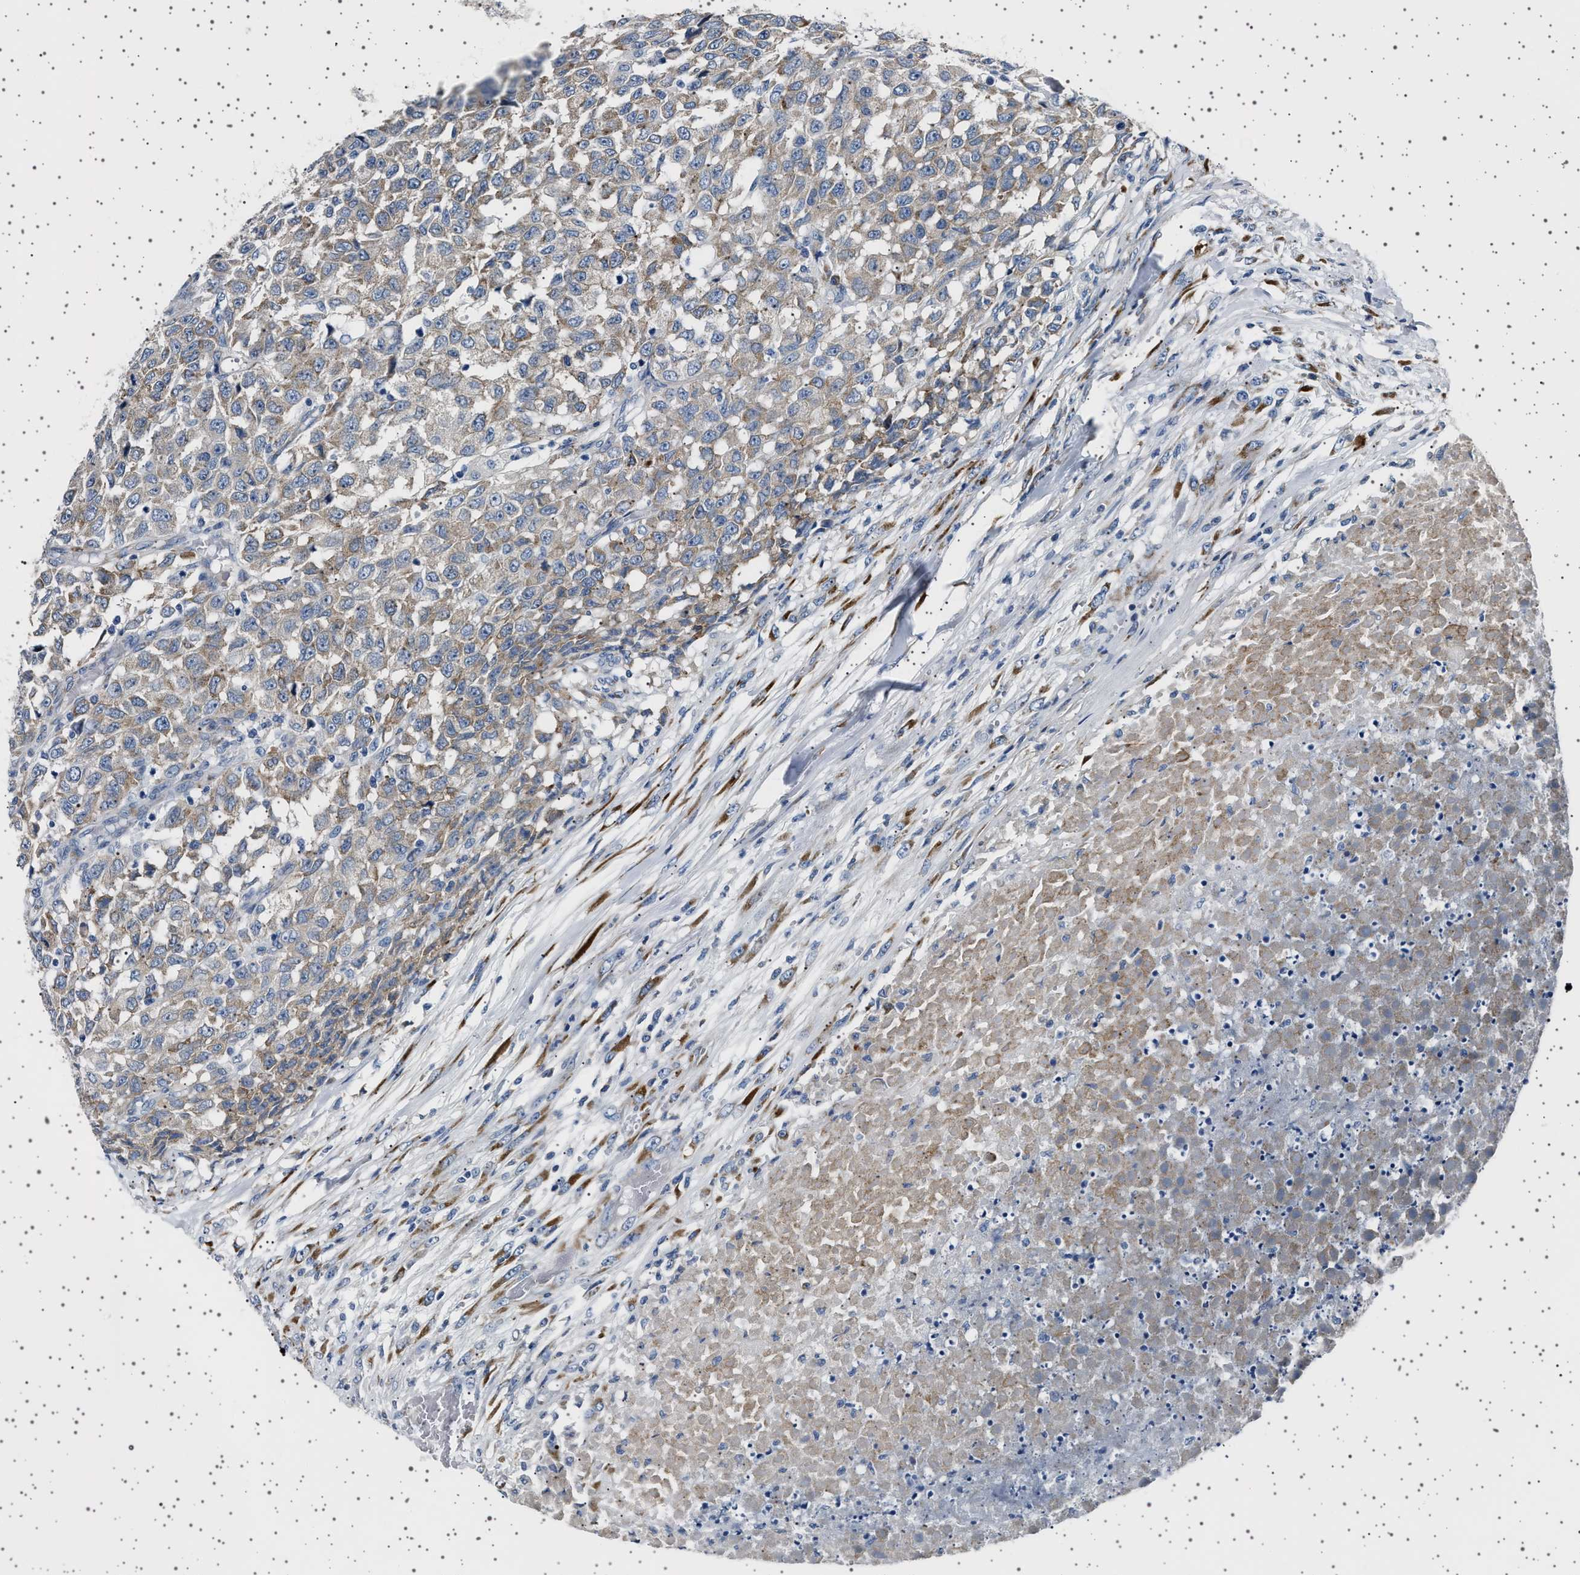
{"staining": {"intensity": "moderate", "quantity": ">75%", "location": "cytoplasmic/membranous"}, "tissue": "testis cancer", "cell_type": "Tumor cells", "image_type": "cancer", "snomed": [{"axis": "morphology", "description": "Seminoma, NOS"}, {"axis": "topography", "description": "Testis"}], "caption": "Seminoma (testis) was stained to show a protein in brown. There is medium levels of moderate cytoplasmic/membranous positivity in about >75% of tumor cells.", "gene": "FTCD", "patient": {"sex": "male", "age": 59}}